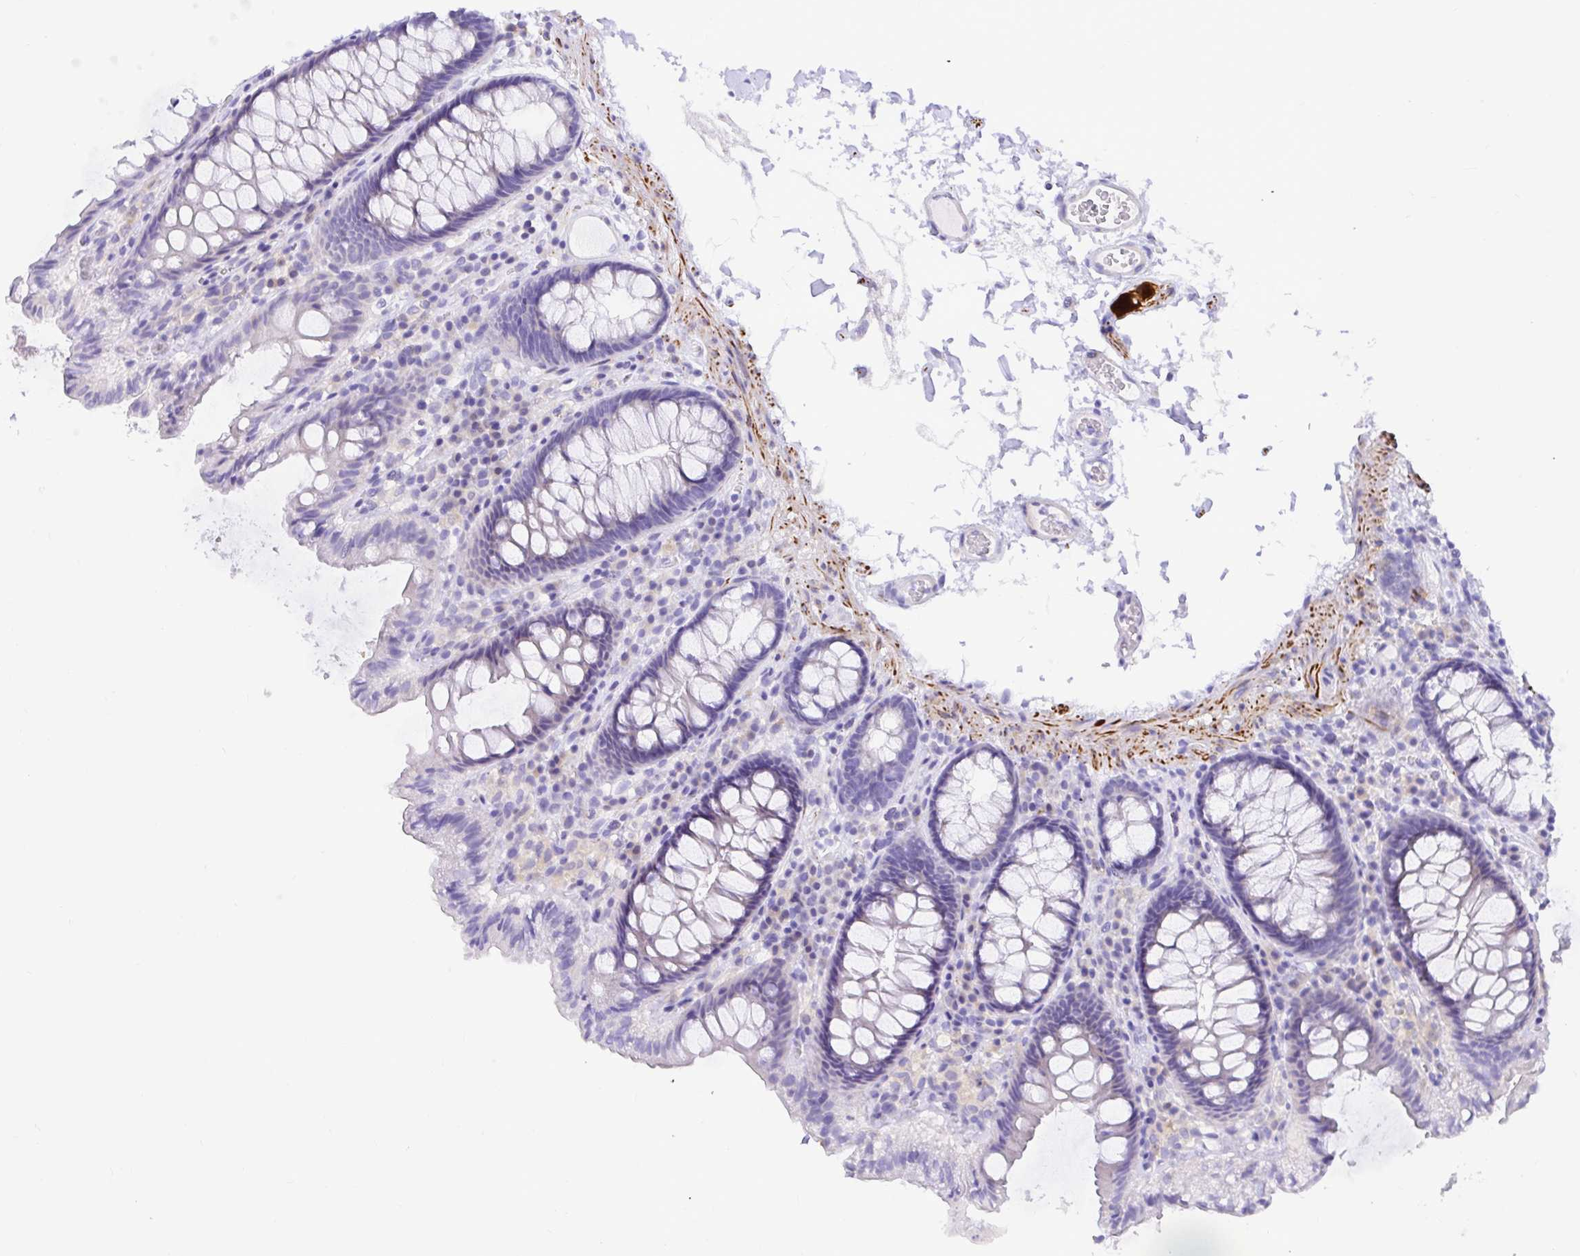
{"staining": {"intensity": "negative", "quantity": "none", "location": "none"}, "tissue": "colon", "cell_type": "Endothelial cells", "image_type": "normal", "snomed": [{"axis": "morphology", "description": "Normal tissue, NOS"}, {"axis": "topography", "description": "Colon"}, {"axis": "topography", "description": "Peripheral nerve tissue"}], "caption": "Histopathology image shows no protein staining in endothelial cells of unremarkable colon. (Immunohistochemistry (ihc), brightfield microscopy, high magnification).", "gene": "BACE2", "patient": {"sex": "male", "age": 84}}